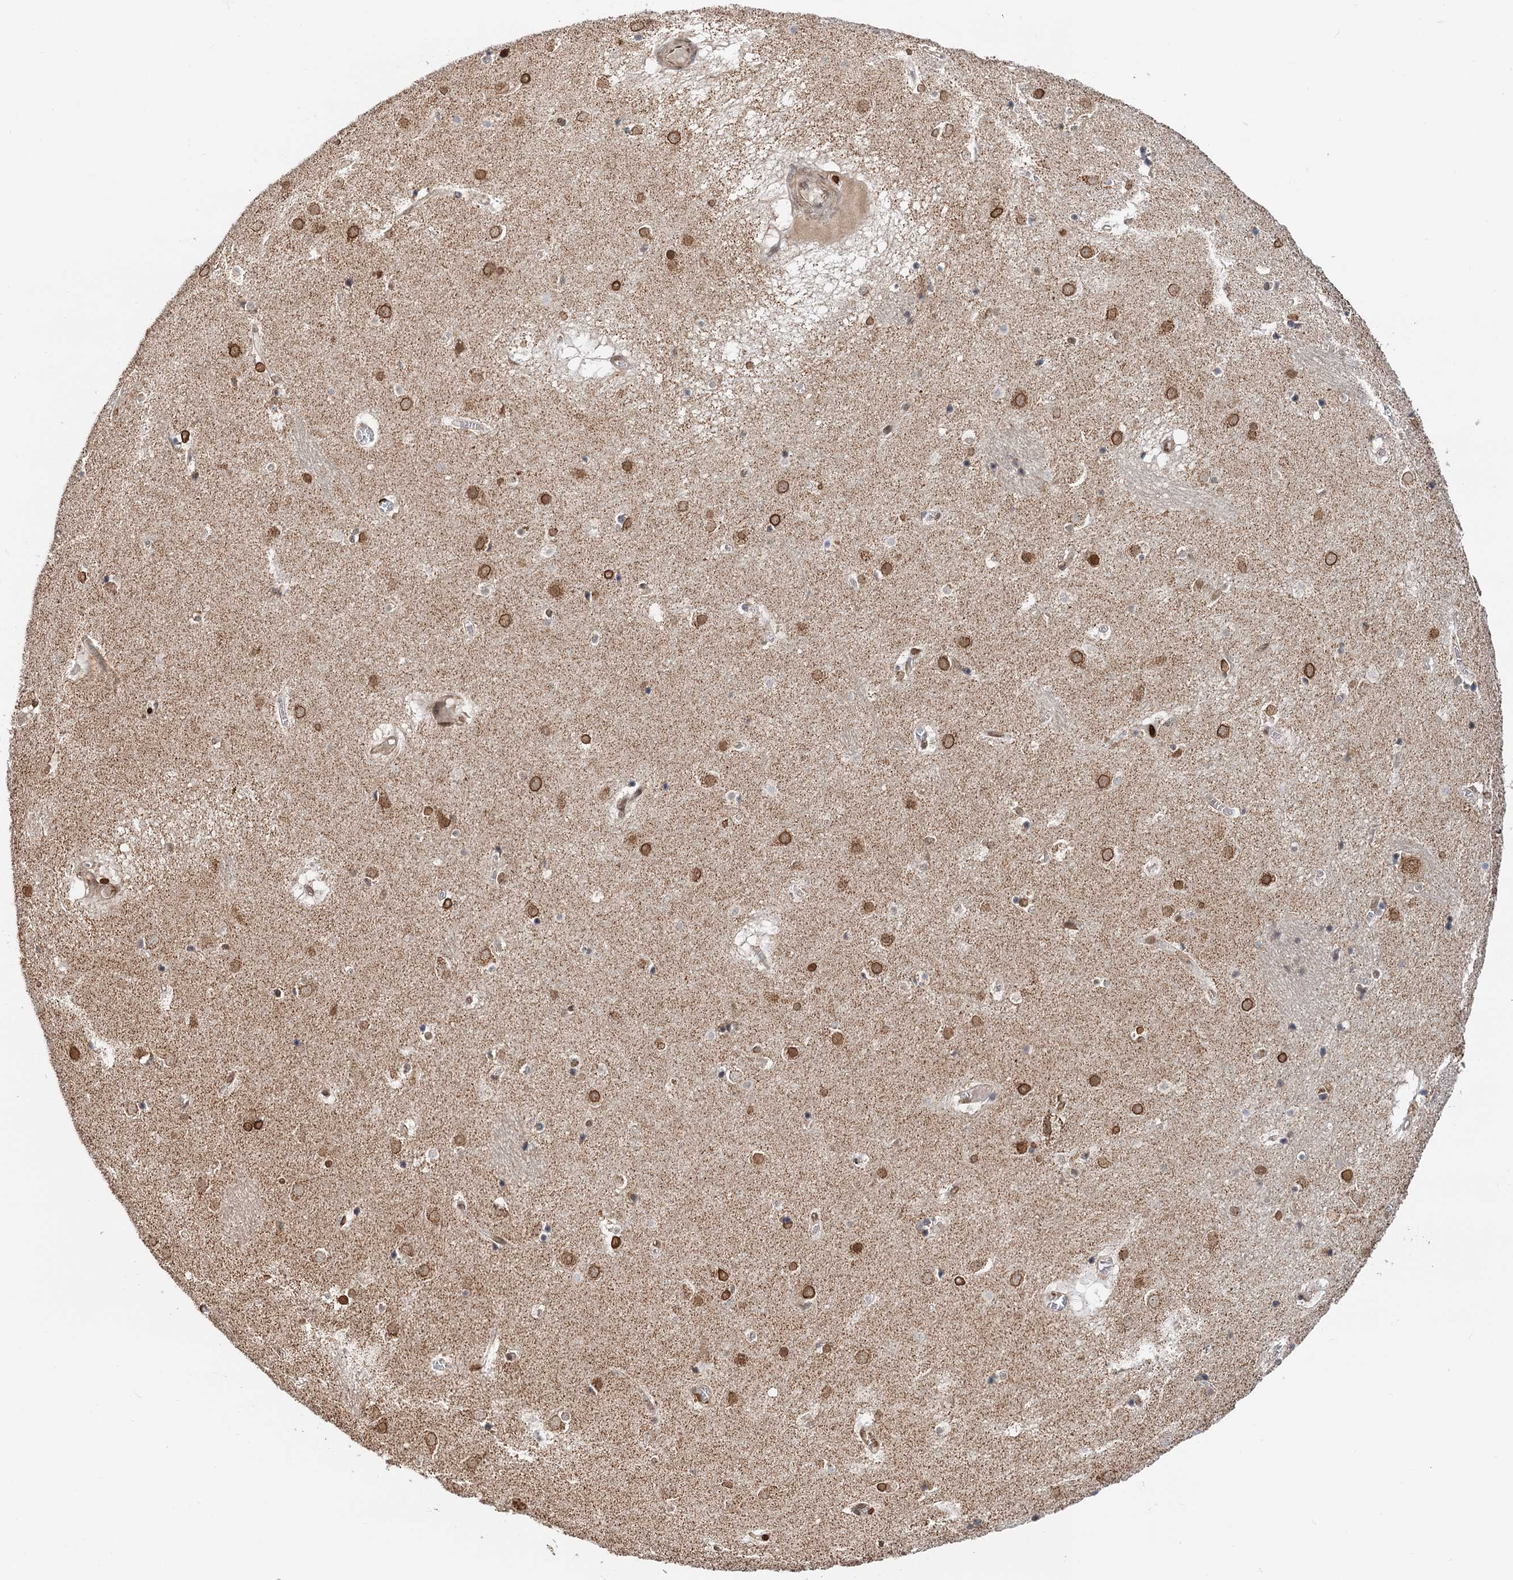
{"staining": {"intensity": "moderate", "quantity": "25%-75%", "location": "nuclear"}, "tissue": "caudate", "cell_type": "Glial cells", "image_type": "normal", "snomed": [{"axis": "morphology", "description": "Normal tissue, NOS"}, {"axis": "topography", "description": "Lateral ventricle wall"}], "caption": "Immunohistochemical staining of benign human caudate shows moderate nuclear protein staining in about 25%-75% of glial cells. The staining is performed using DAB (3,3'-diaminobenzidine) brown chromogen to label protein expression. The nuclei are counter-stained blue using hematoxylin.", "gene": "ZC3H13", "patient": {"sex": "male", "age": 70}}